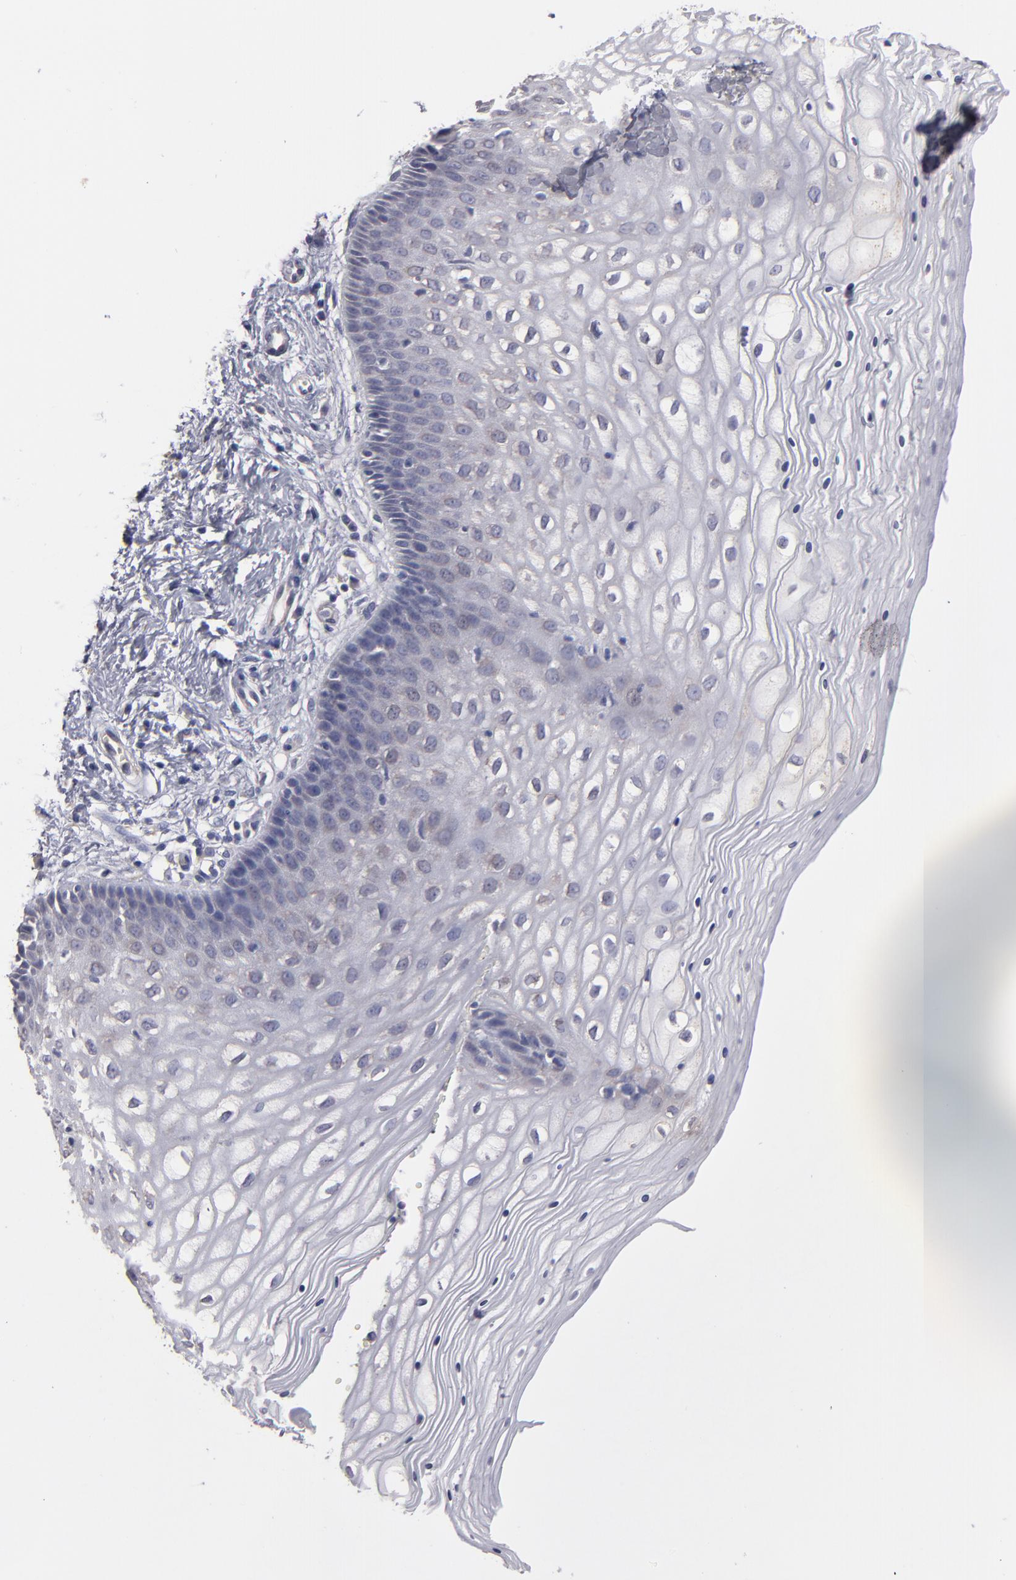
{"staining": {"intensity": "negative", "quantity": "none", "location": "none"}, "tissue": "vagina", "cell_type": "Squamous epithelial cells", "image_type": "normal", "snomed": [{"axis": "morphology", "description": "Normal tissue, NOS"}, {"axis": "topography", "description": "Vagina"}], "caption": "This is an immunohistochemistry (IHC) micrograph of benign vagina. There is no positivity in squamous epithelial cells.", "gene": "SLMAP", "patient": {"sex": "female", "age": 34}}